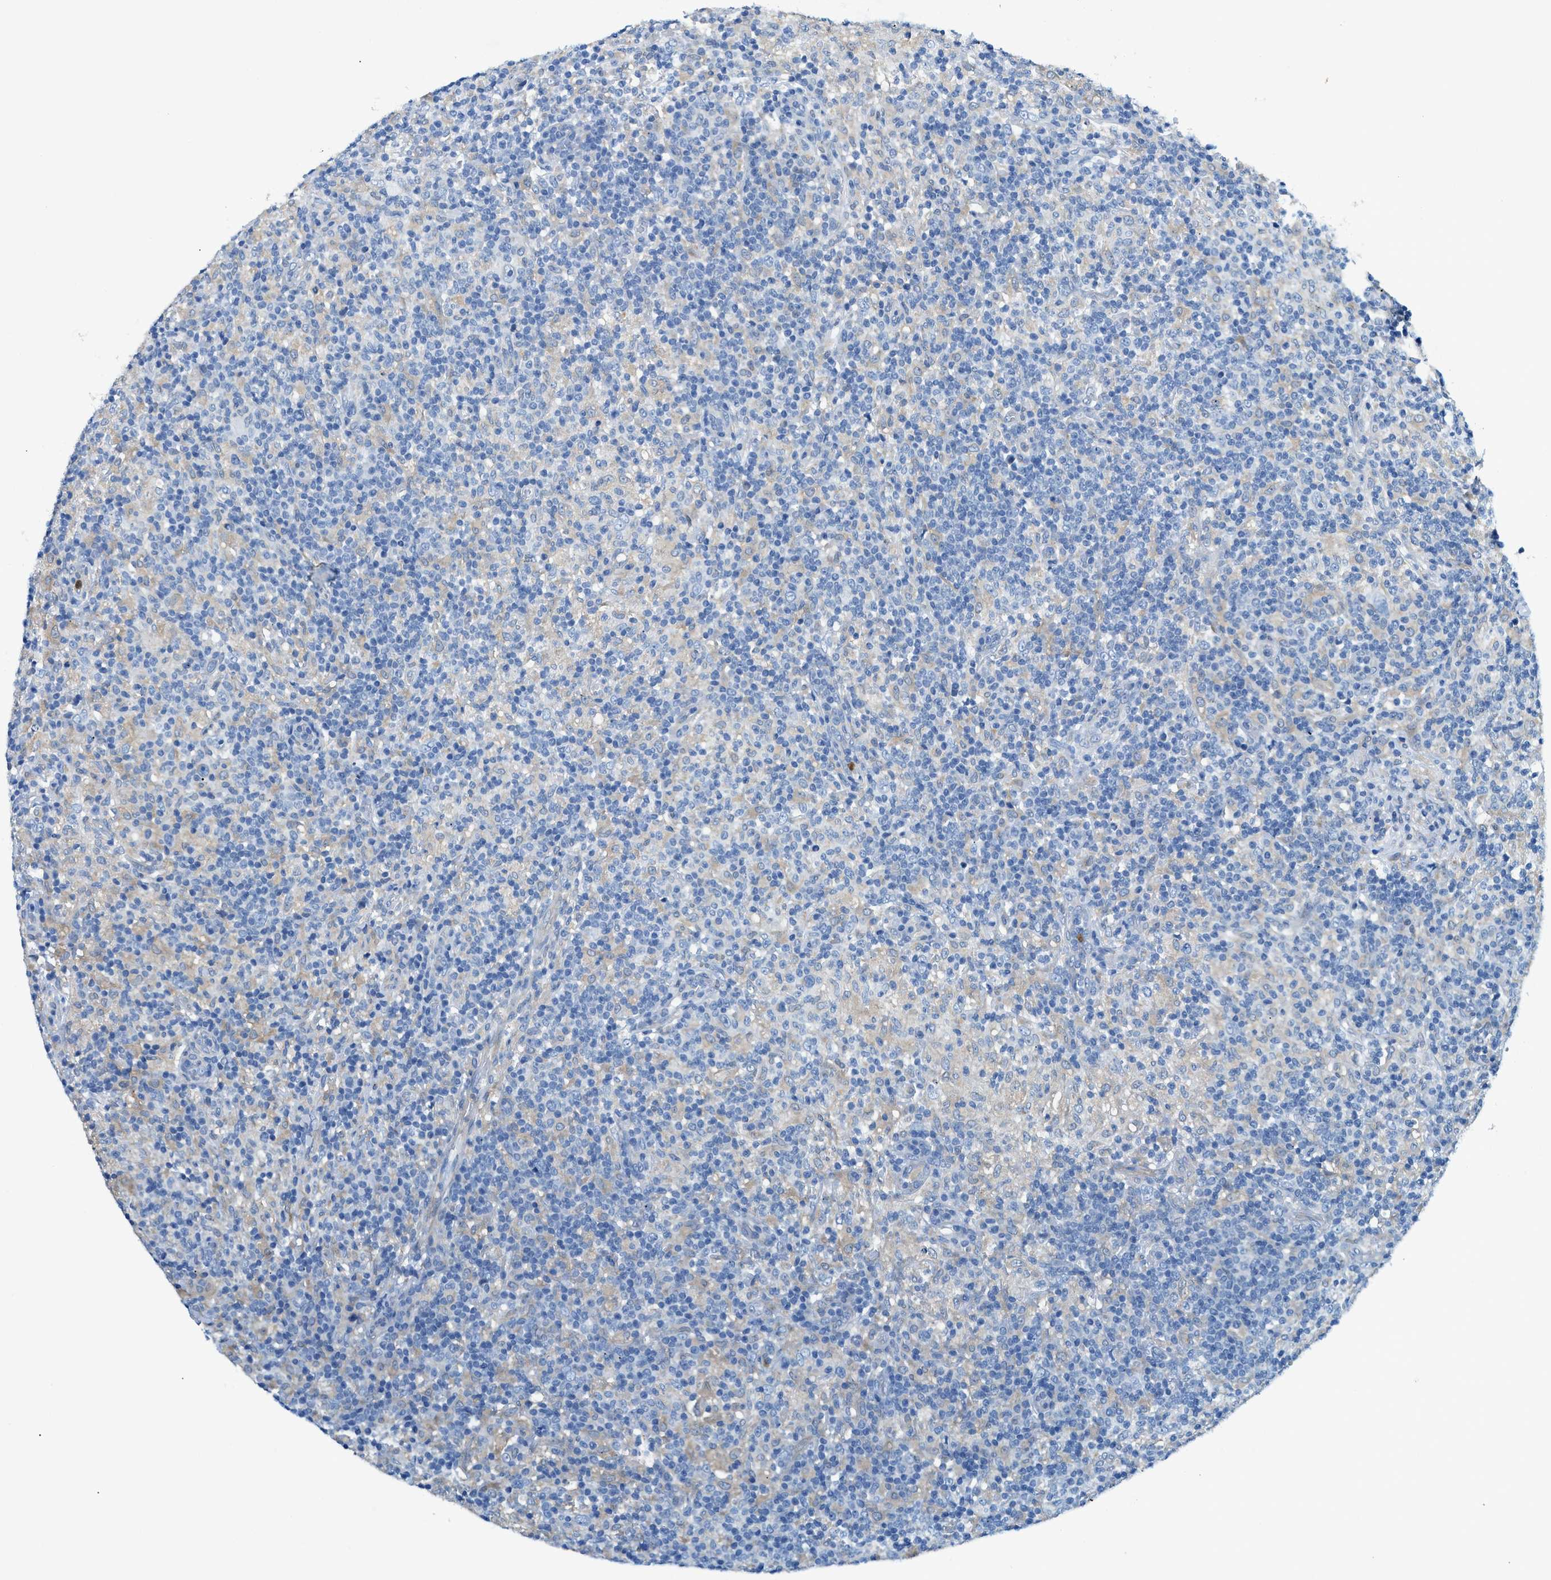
{"staining": {"intensity": "negative", "quantity": "none", "location": "none"}, "tissue": "lymphoma", "cell_type": "Tumor cells", "image_type": "cancer", "snomed": [{"axis": "morphology", "description": "Hodgkin's disease, NOS"}, {"axis": "topography", "description": "Lymph node"}], "caption": "DAB immunohistochemical staining of lymphoma reveals no significant staining in tumor cells.", "gene": "ZDHHC13", "patient": {"sex": "male", "age": 70}}